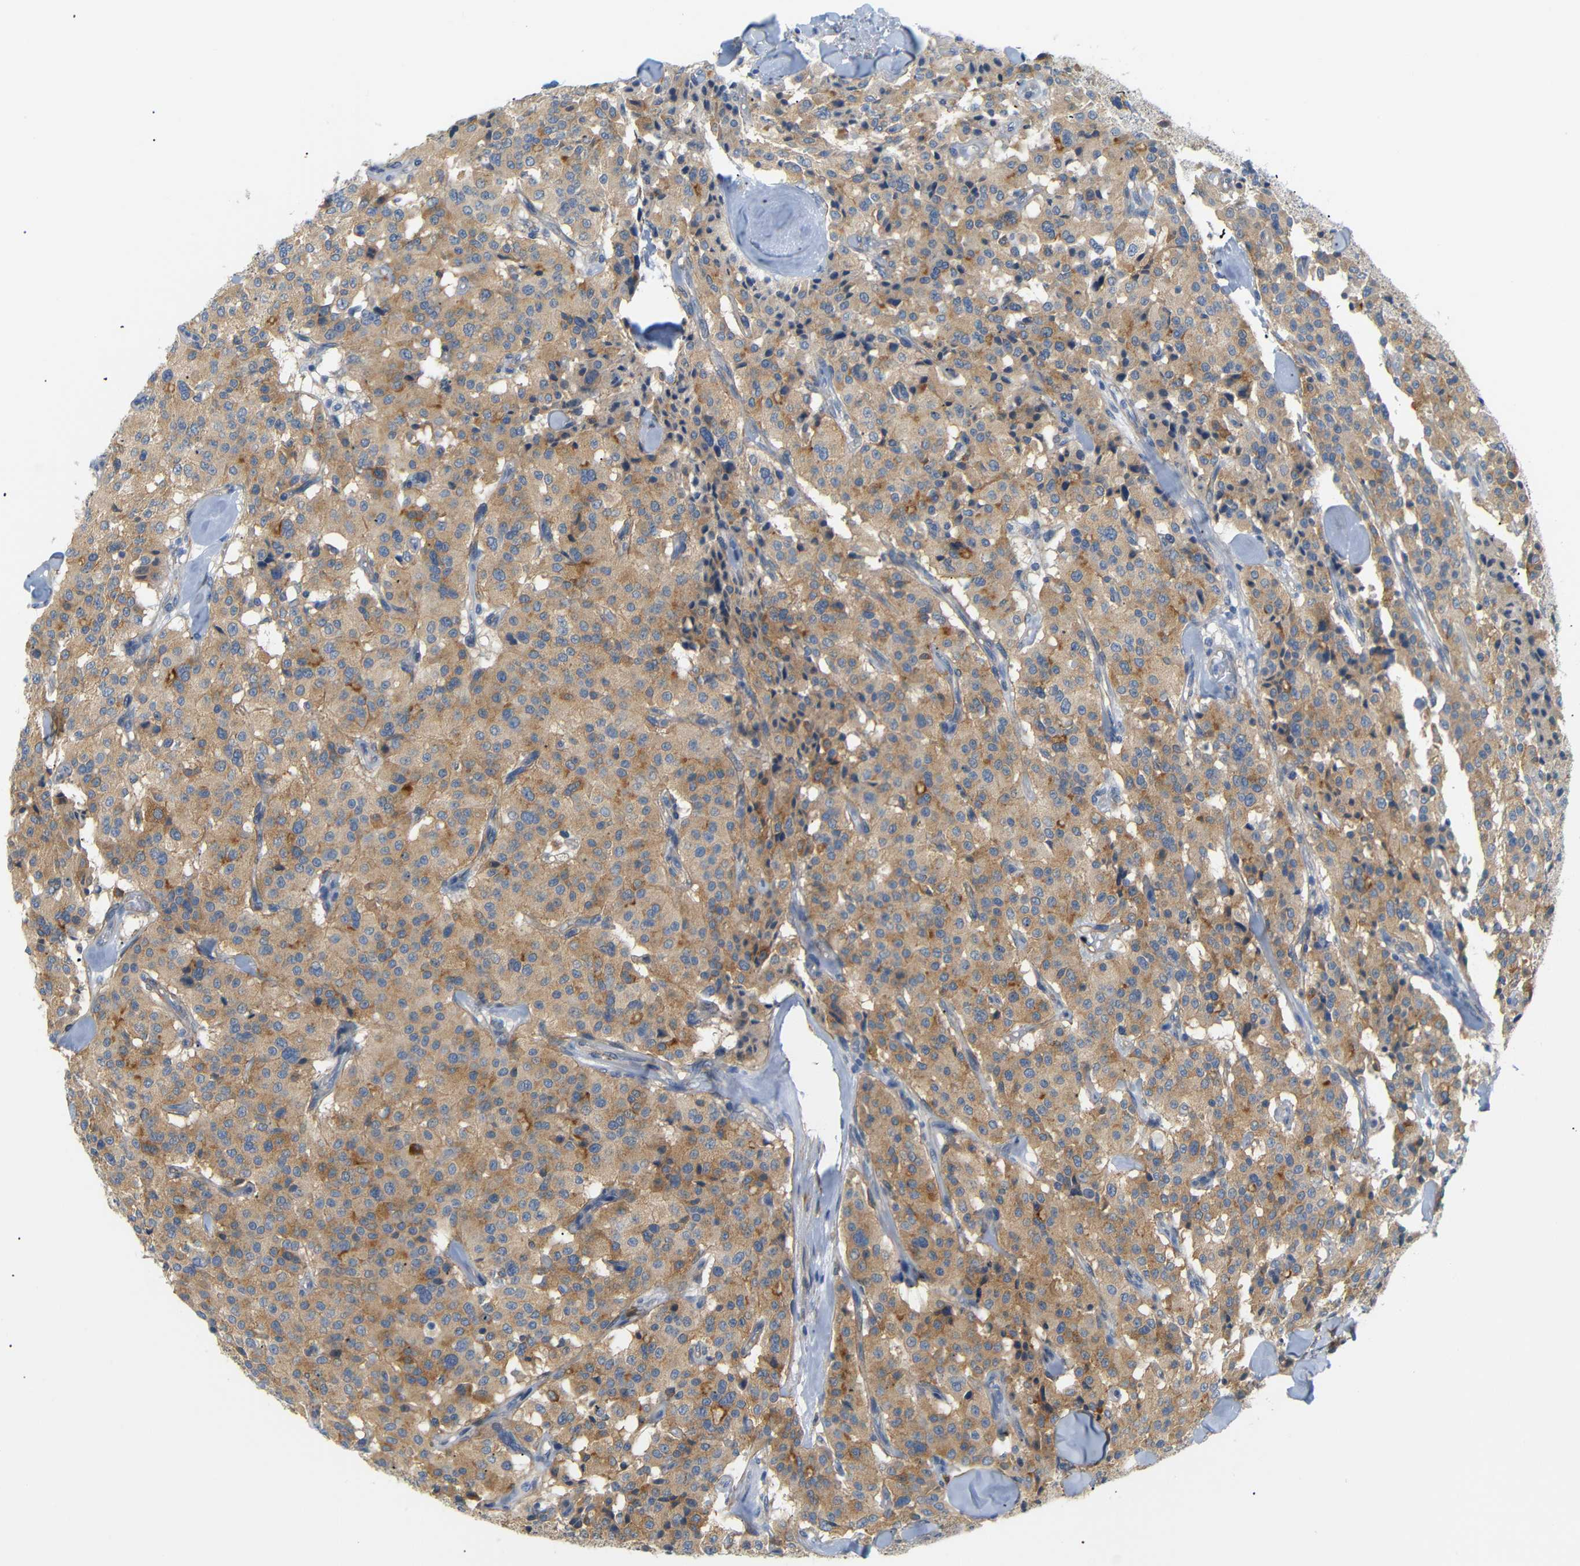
{"staining": {"intensity": "moderate", "quantity": ">75%", "location": "cytoplasmic/membranous"}, "tissue": "carcinoid", "cell_type": "Tumor cells", "image_type": "cancer", "snomed": [{"axis": "morphology", "description": "Carcinoid, malignant, NOS"}, {"axis": "topography", "description": "Lung"}], "caption": "Moderate cytoplasmic/membranous protein positivity is identified in approximately >75% of tumor cells in carcinoid.", "gene": "STMN3", "patient": {"sex": "male", "age": 30}}